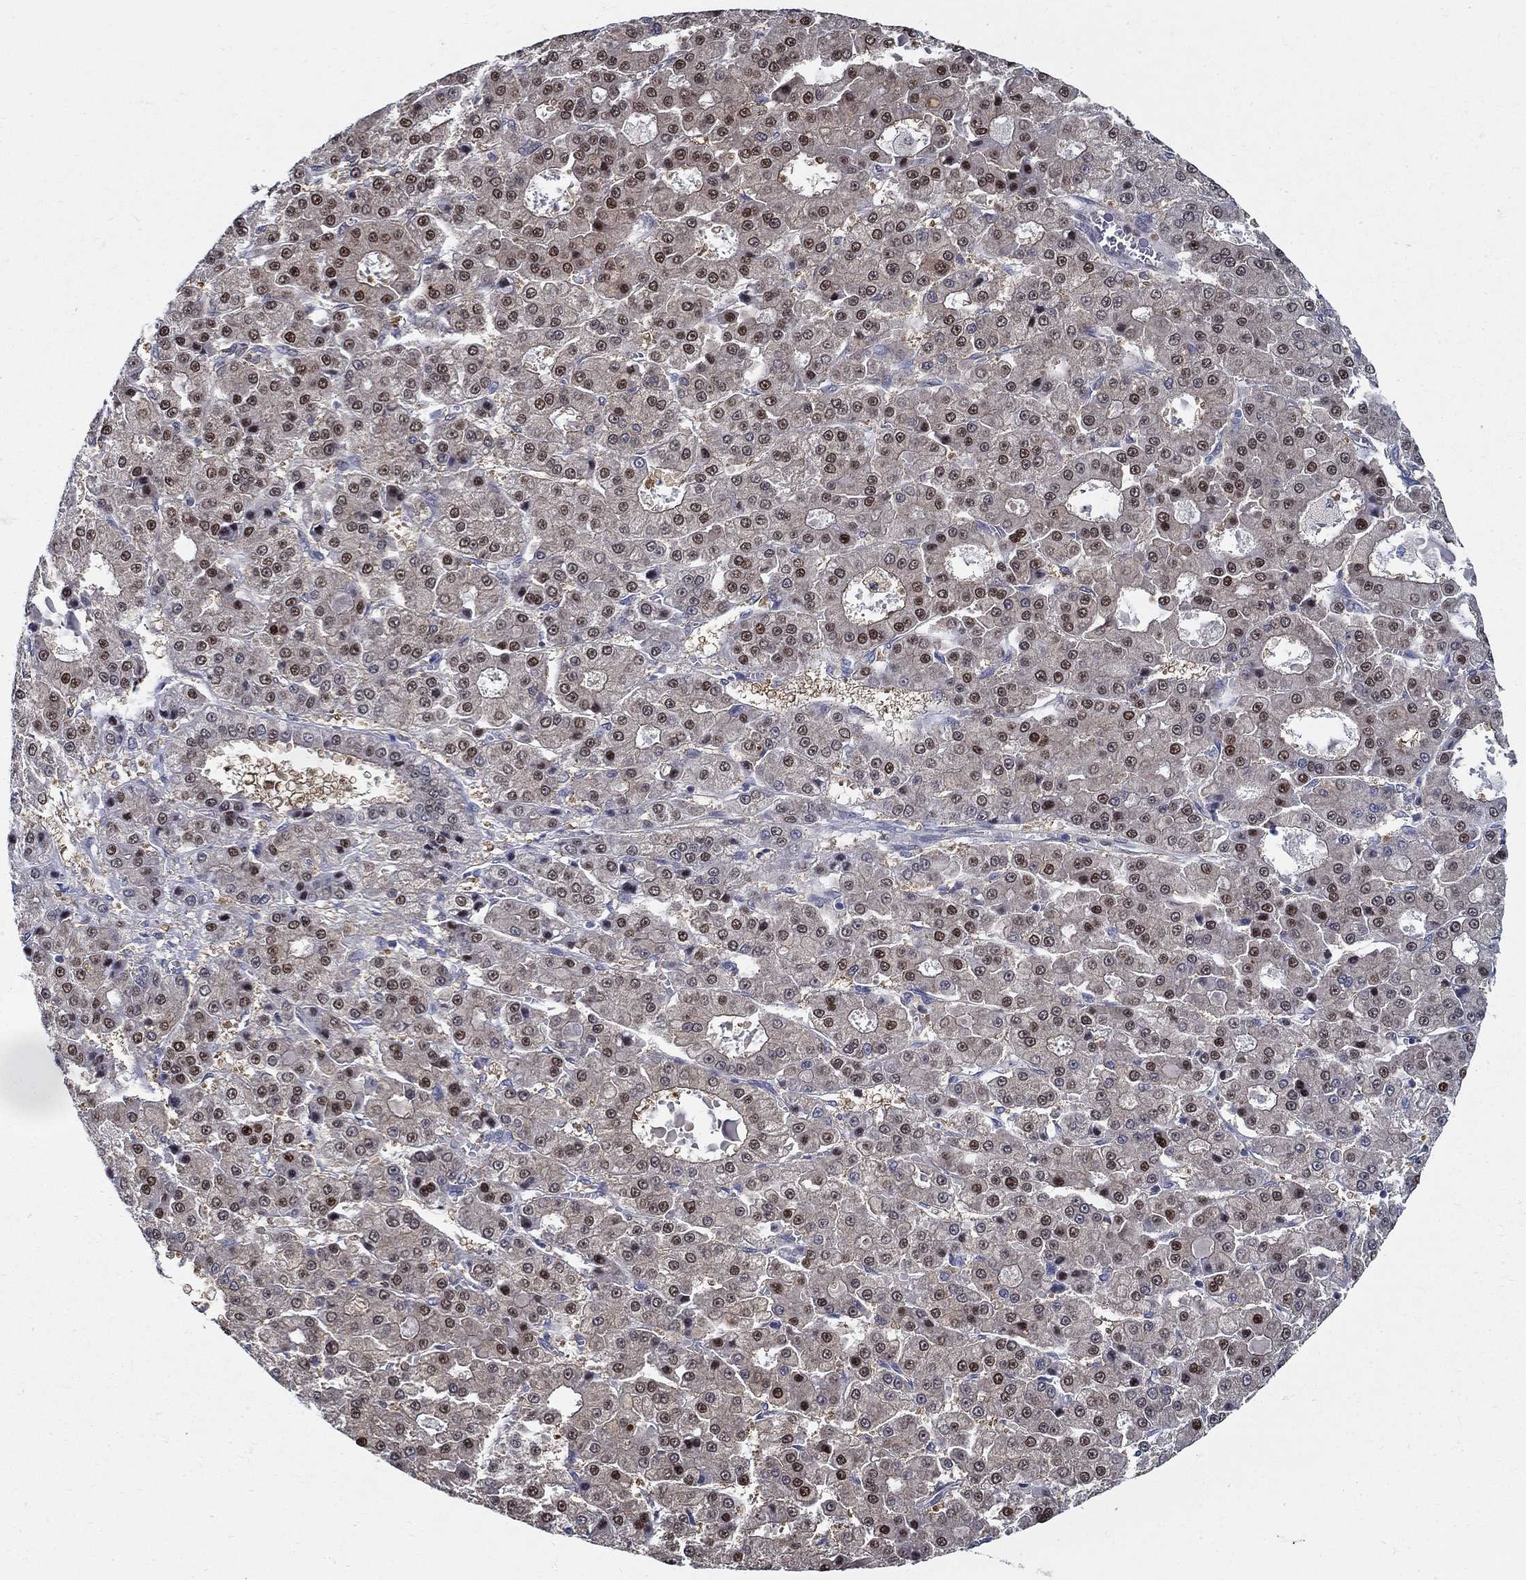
{"staining": {"intensity": "strong", "quantity": "25%-75%", "location": "nuclear"}, "tissue": "liver cancer", "cell_type": "Tumor cells", "image_type": "cancer", "snomed": [{"axis": "morphology", "description": "Carcinoma, Hepatocellular, NOS"}, {"axis": "topography", "description": "Liver"}], "caption": "Liver cancer (hepatocellular carcinoma) stained for a protein displays strong nuclear positivity in tumor cells.", "gene": "ZNF594", "patient": {"sex": "male", "age": 70}}